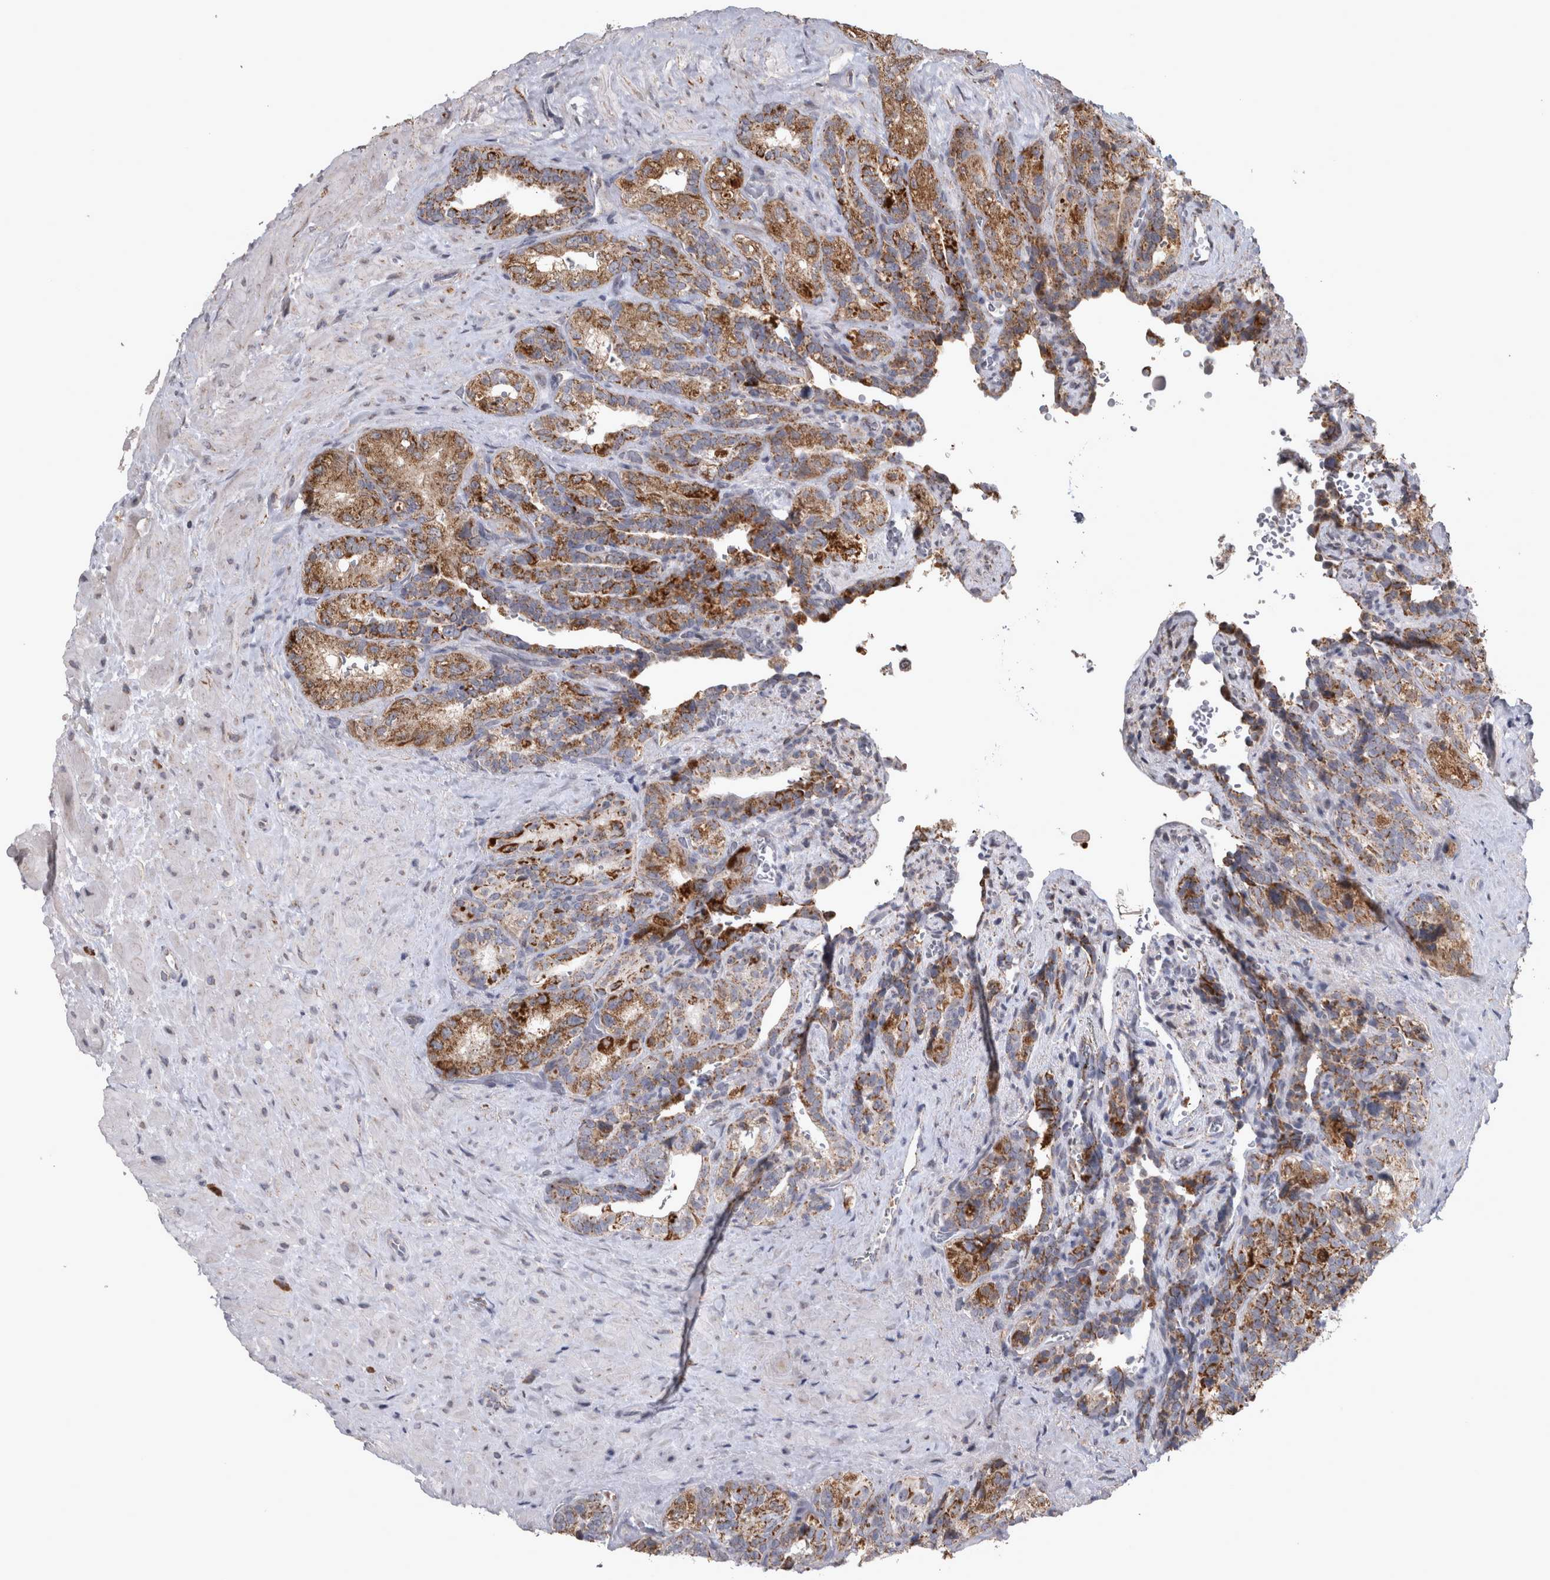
{"staining": {"intensity": "moderate", "quantity": ">75%", "location": "cytoplasmic/membranous"}, "tissue": "seminal vesicle", "cell_type": "Glandular cells", "image_type": "normal", "snomed": [{"axis": "morphology", "description": "Normal tissue, NOS"}, {"axis": "topography", "description": "Prostate"}, {"axis": "topography", "description": "Seminal veicle"}], "caption": "IHC (DAB) staining of unremarkable seminal vesicle exhibits moderate cytoplasmic/membranous protein expression in approximately >75% of glandular cells.", "gene": "DBT", "patient": {"sex": "male", "age": 67}}